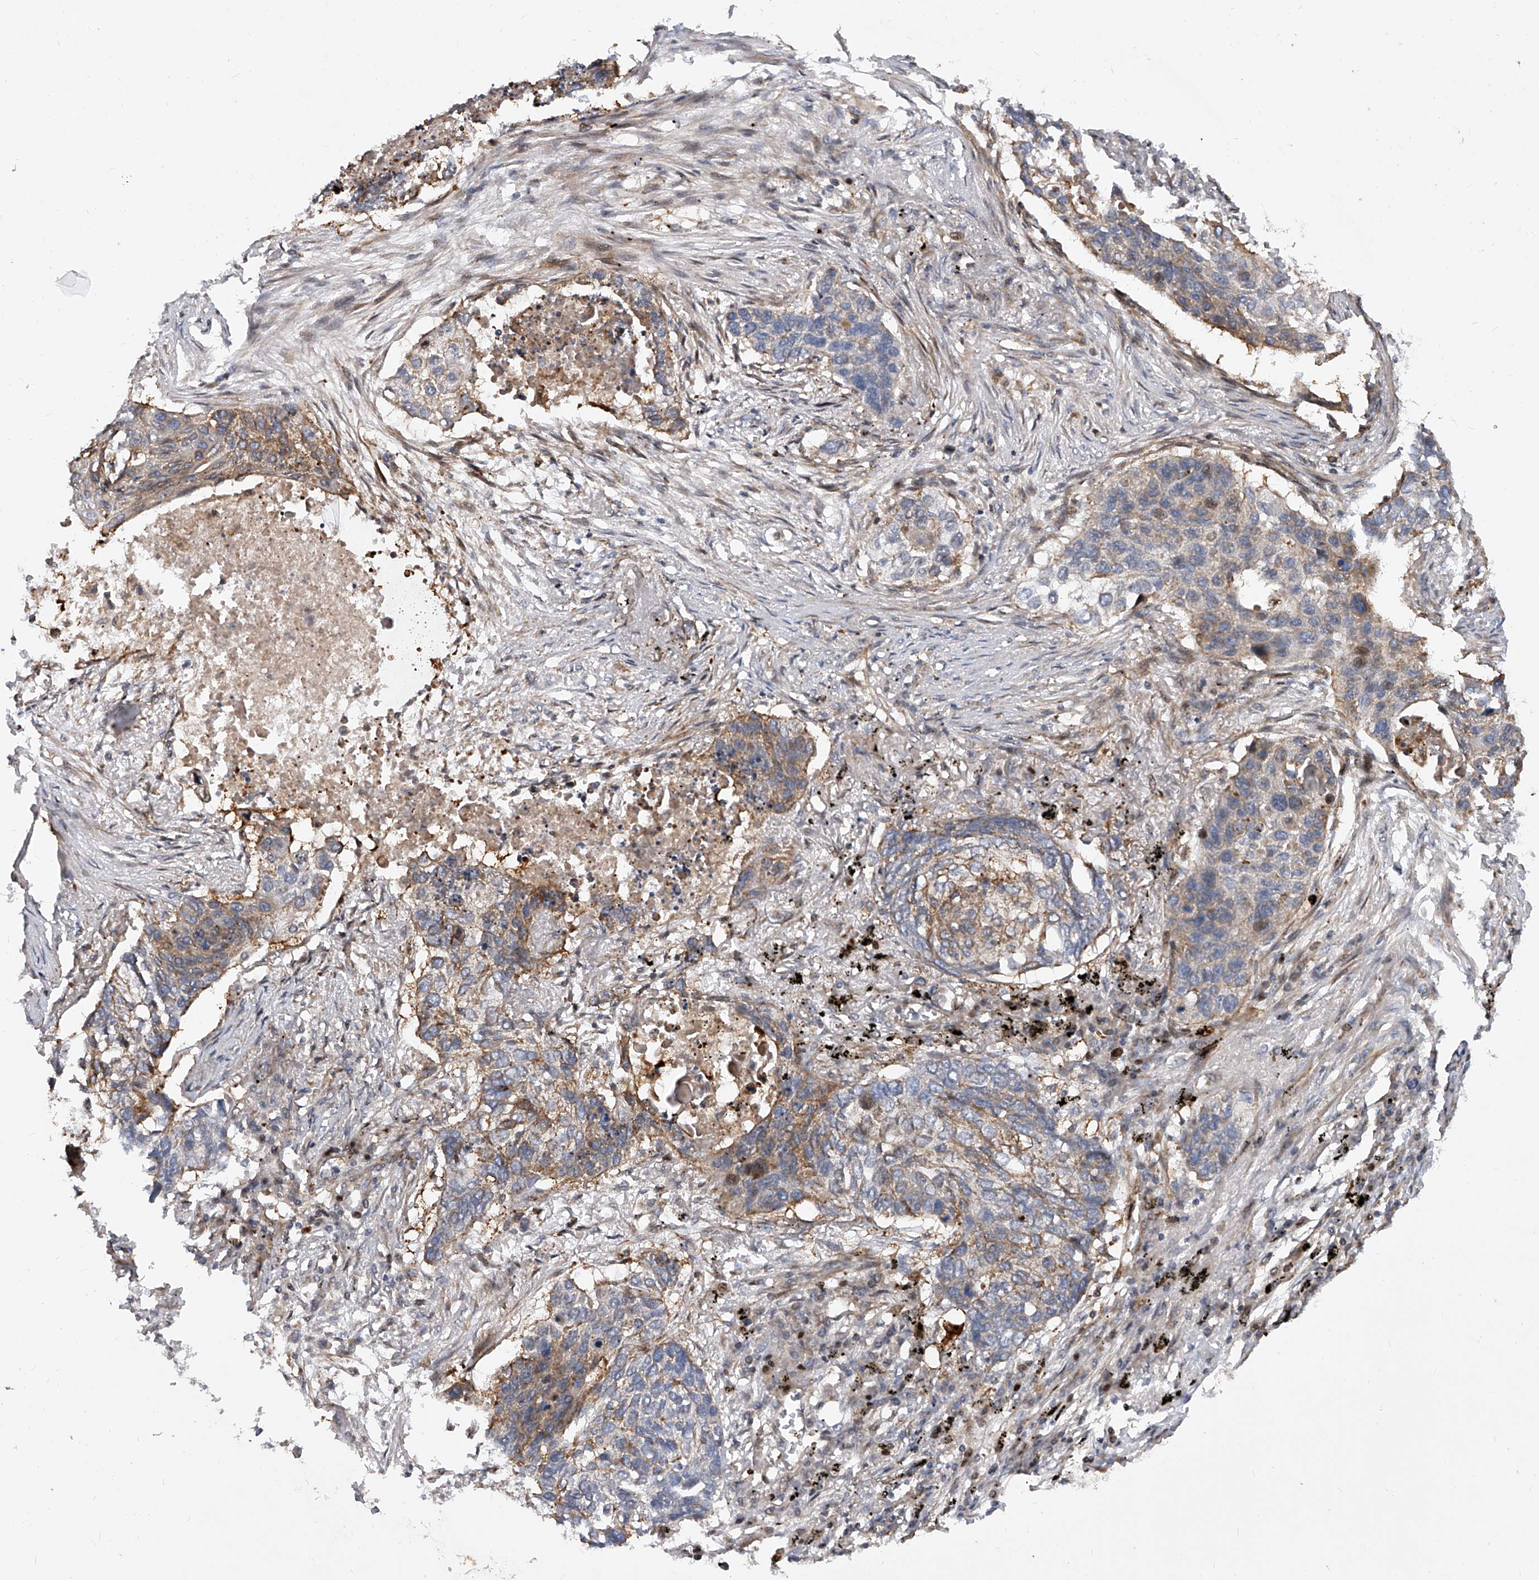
{"staining": {"intensity": "moderate", "quantity": "25%-75%", "location": "cytoplasmic/membranous"}, "tissue": "lung cancer", "cell_type": "Tumor cells", "image_type": "cancer", "snomed": [{"axis": "morphology", "description": "Squamous cell carcinoma, NOS"}, {"axis": "topography", "description": "Lung"}], "caption": "About 25%-75% of tumor cells in lung cancer (squamous cell carcinoma) reveal moderate cytoplasmic/membranous protein staining as visualized by brown immunohistochemical staining.", "gene": "PDSS2", "patient": {"sex": "female", "age": 63}}